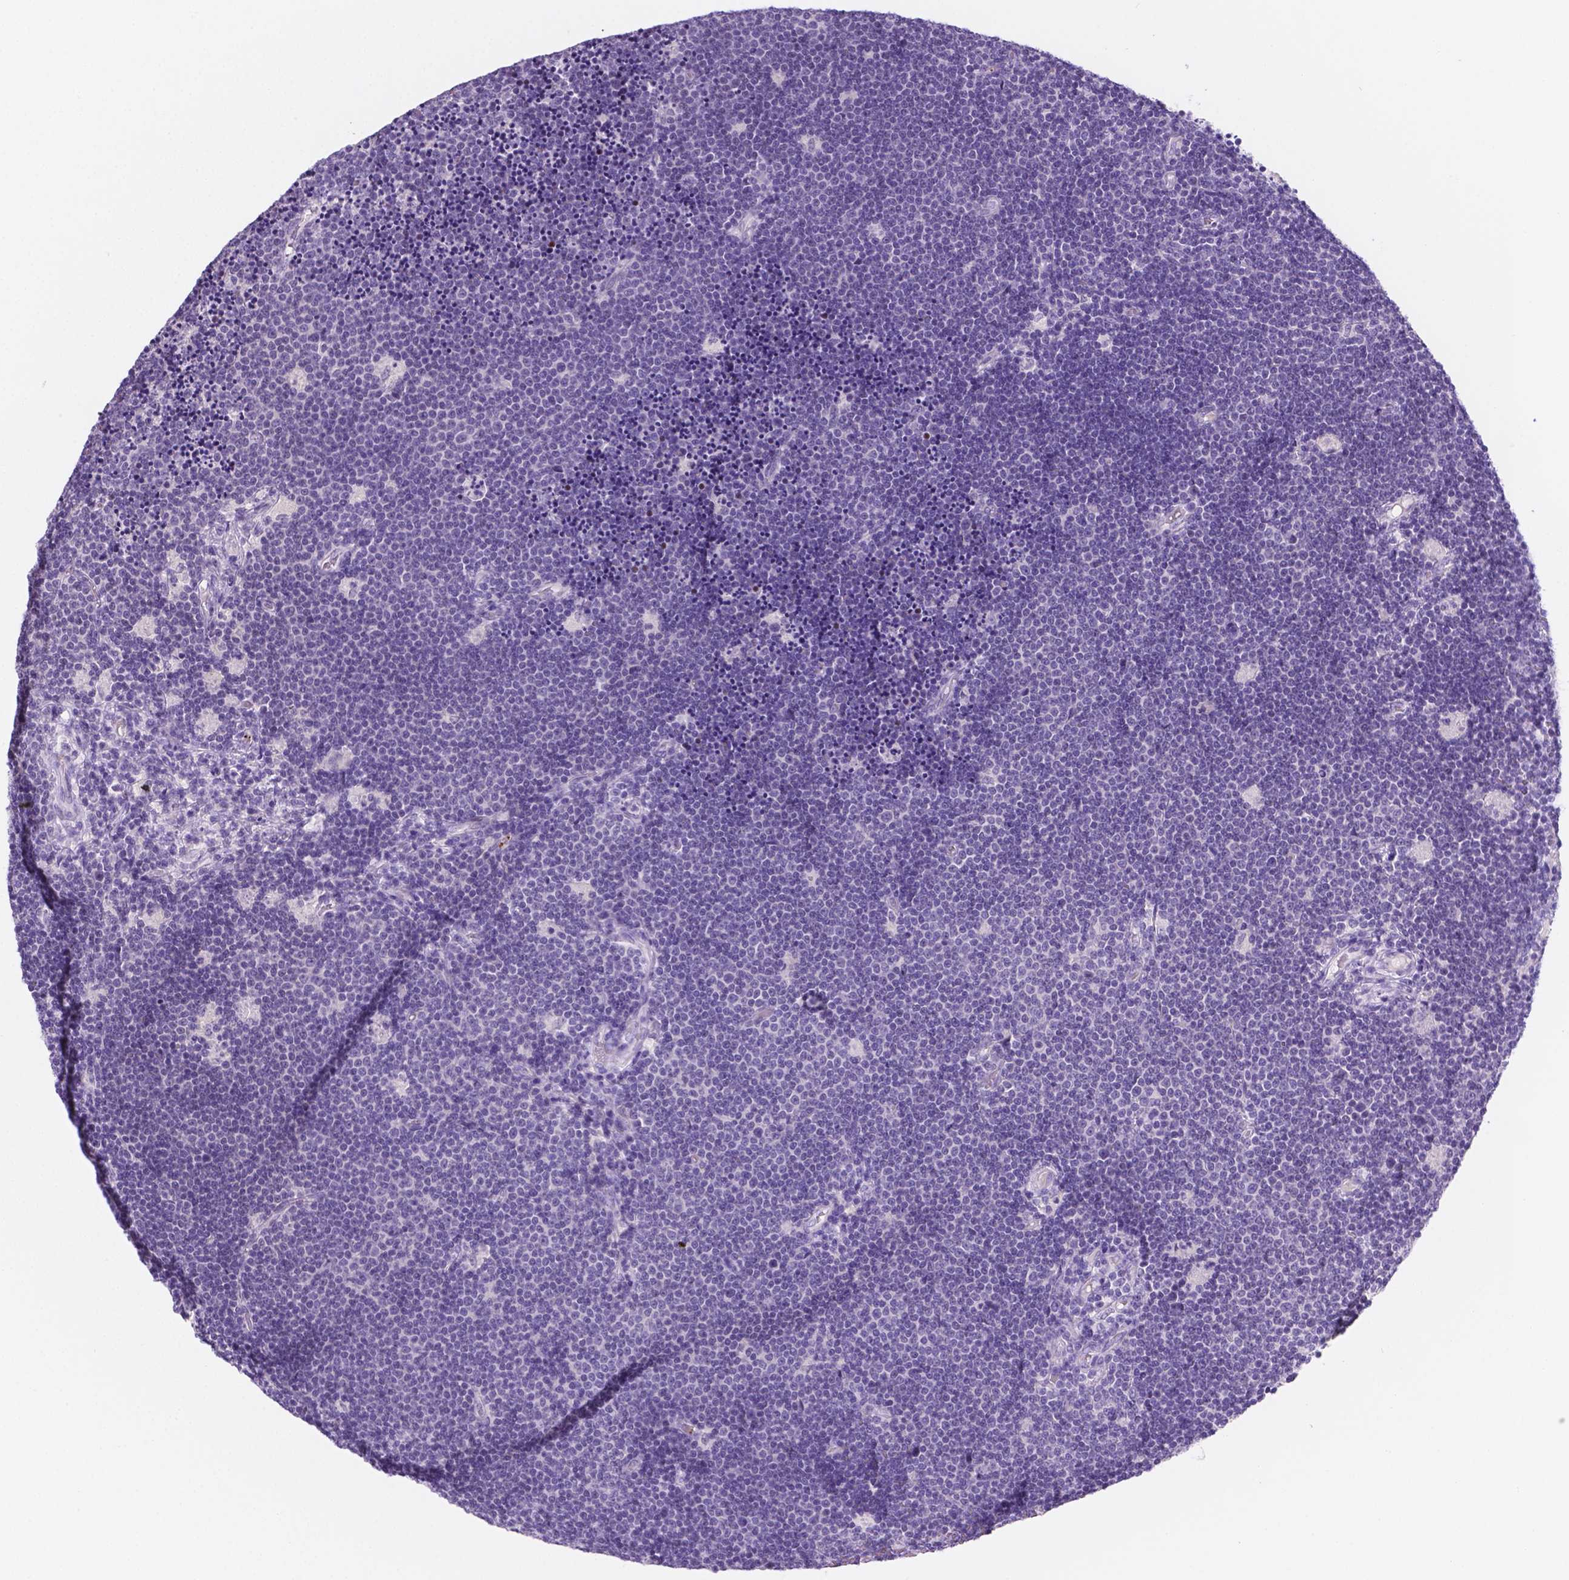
{"staining": {"intensity": "negative", "quantity": "none", "location": "none"}, "tissue": "lymphoma", "cell_type": "Tumor cells", "image_type": "cancer", "snomed": [{"axis": "morphology", "description": "Malignant lymphoma, non-Hodgkin's type, Low grade"}, {"axis": "topography", "description": "Brain"}], "caption": "DAB (3,3'-diaminobenzidine) immunohistochemical staining of human lymphoma demonstrates no significant positivity in tumor cells. The staining is performed using DAB (3,3'-diaminobenzidine) brown chromogen with nuclei counter-stained in using hematoxylin.", "gene": "EBLN2", "patient": {"sex": "female", "age": 66}}